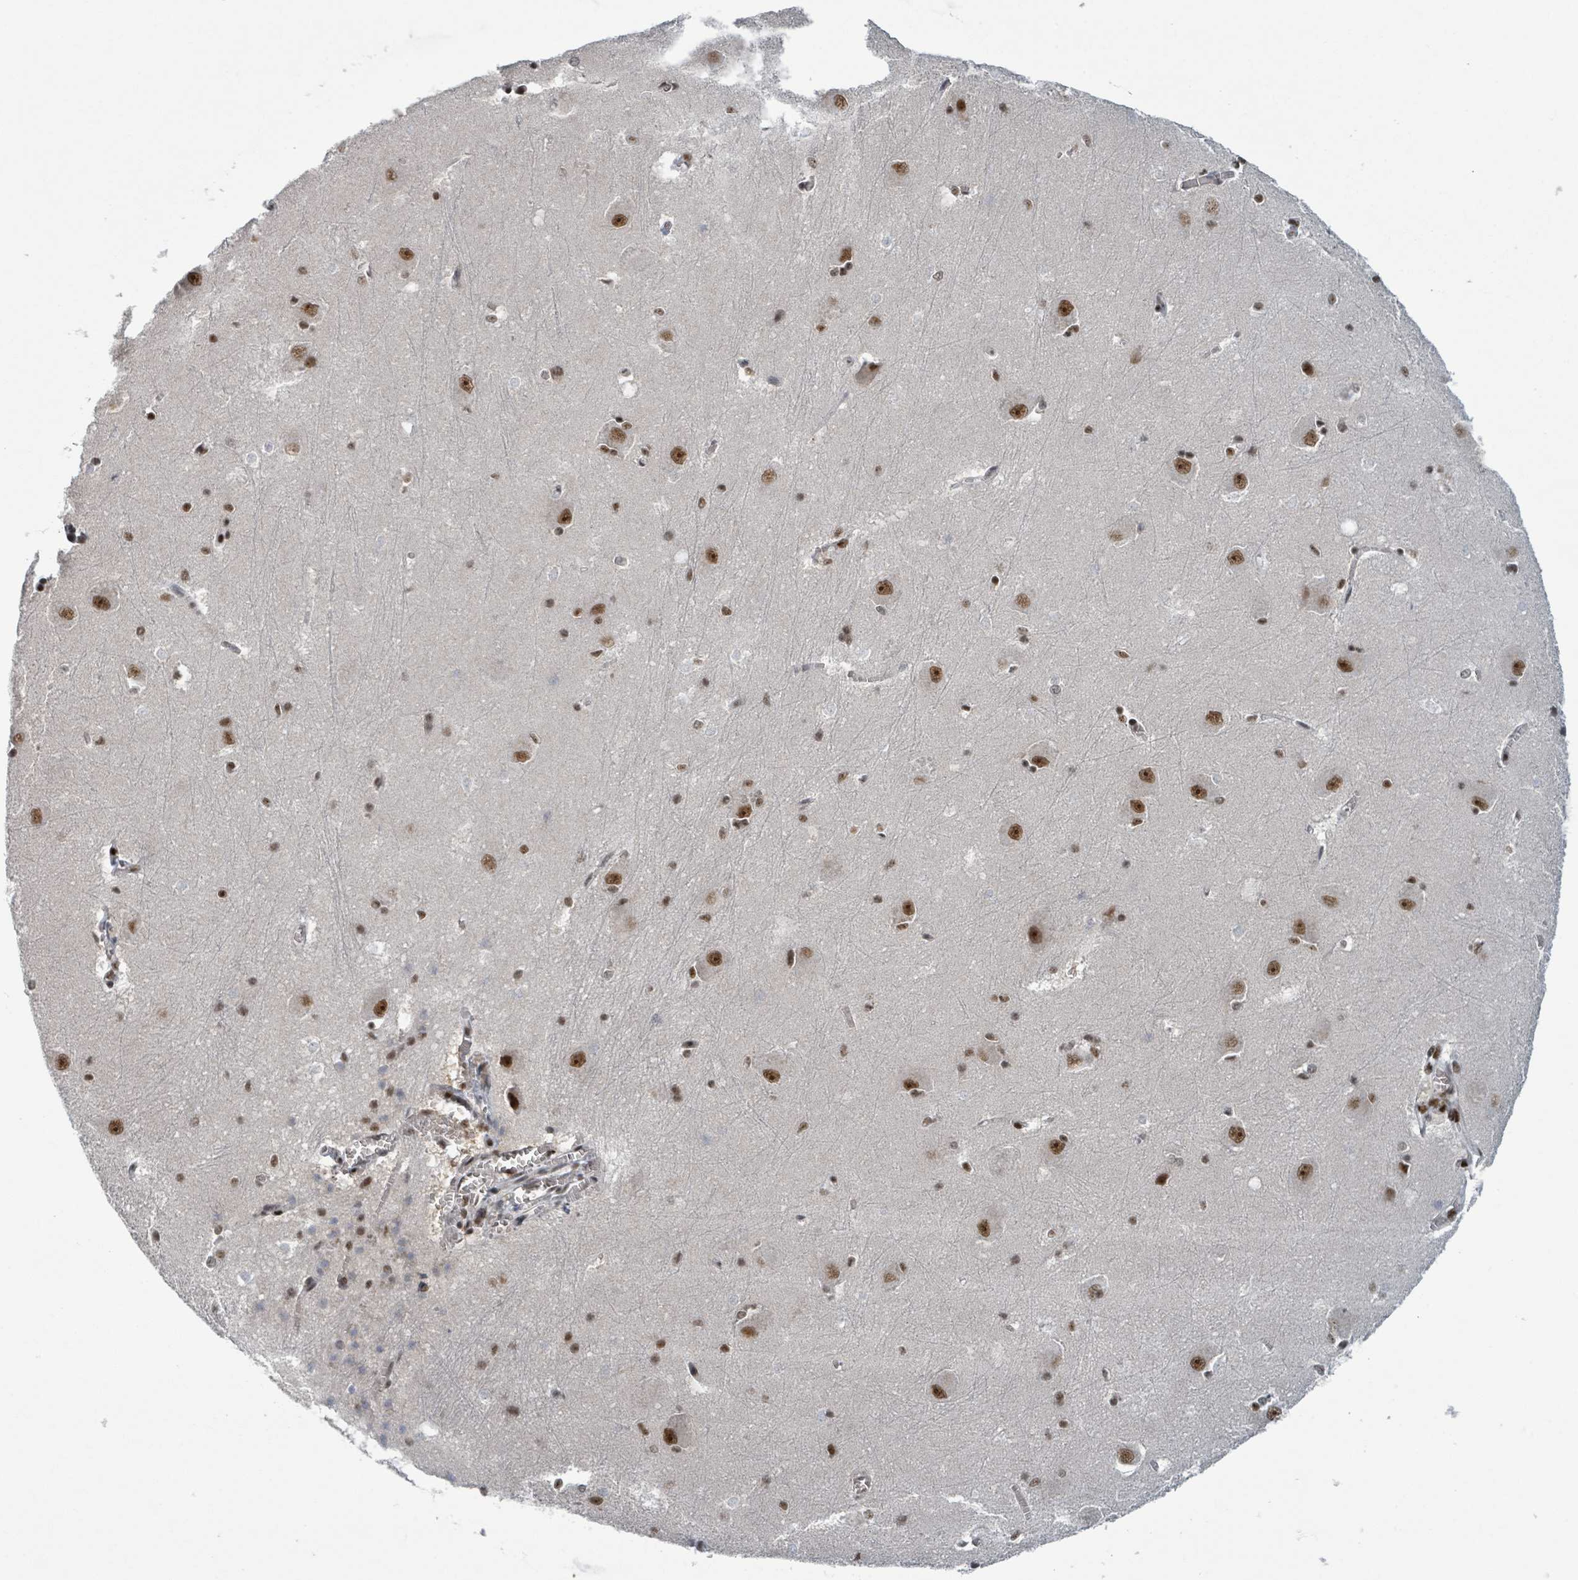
{"staining": {"intensity": "strong", "quantity": ">75%", "location": "nuclear"}, "tissue": "hippocampus", "cell_type": "Glial cells", "image_type": "normal", "snomed": [{"axis": "morphology", "description": "Normal tissue, NOS"}, {"axis": "topography", "description": "Hippocampus"}], "caption": "DAB immunohistochemical staining of benign hippocampus exhibits strong nuclear protein expression in approximately >75% of glial cells. (DAB (3,3'-diaminobenzidine) IHC with brightfield microscopy, high magnification).", "gene": "KLF3", "patient": {"sex": "female", "age": 64}}